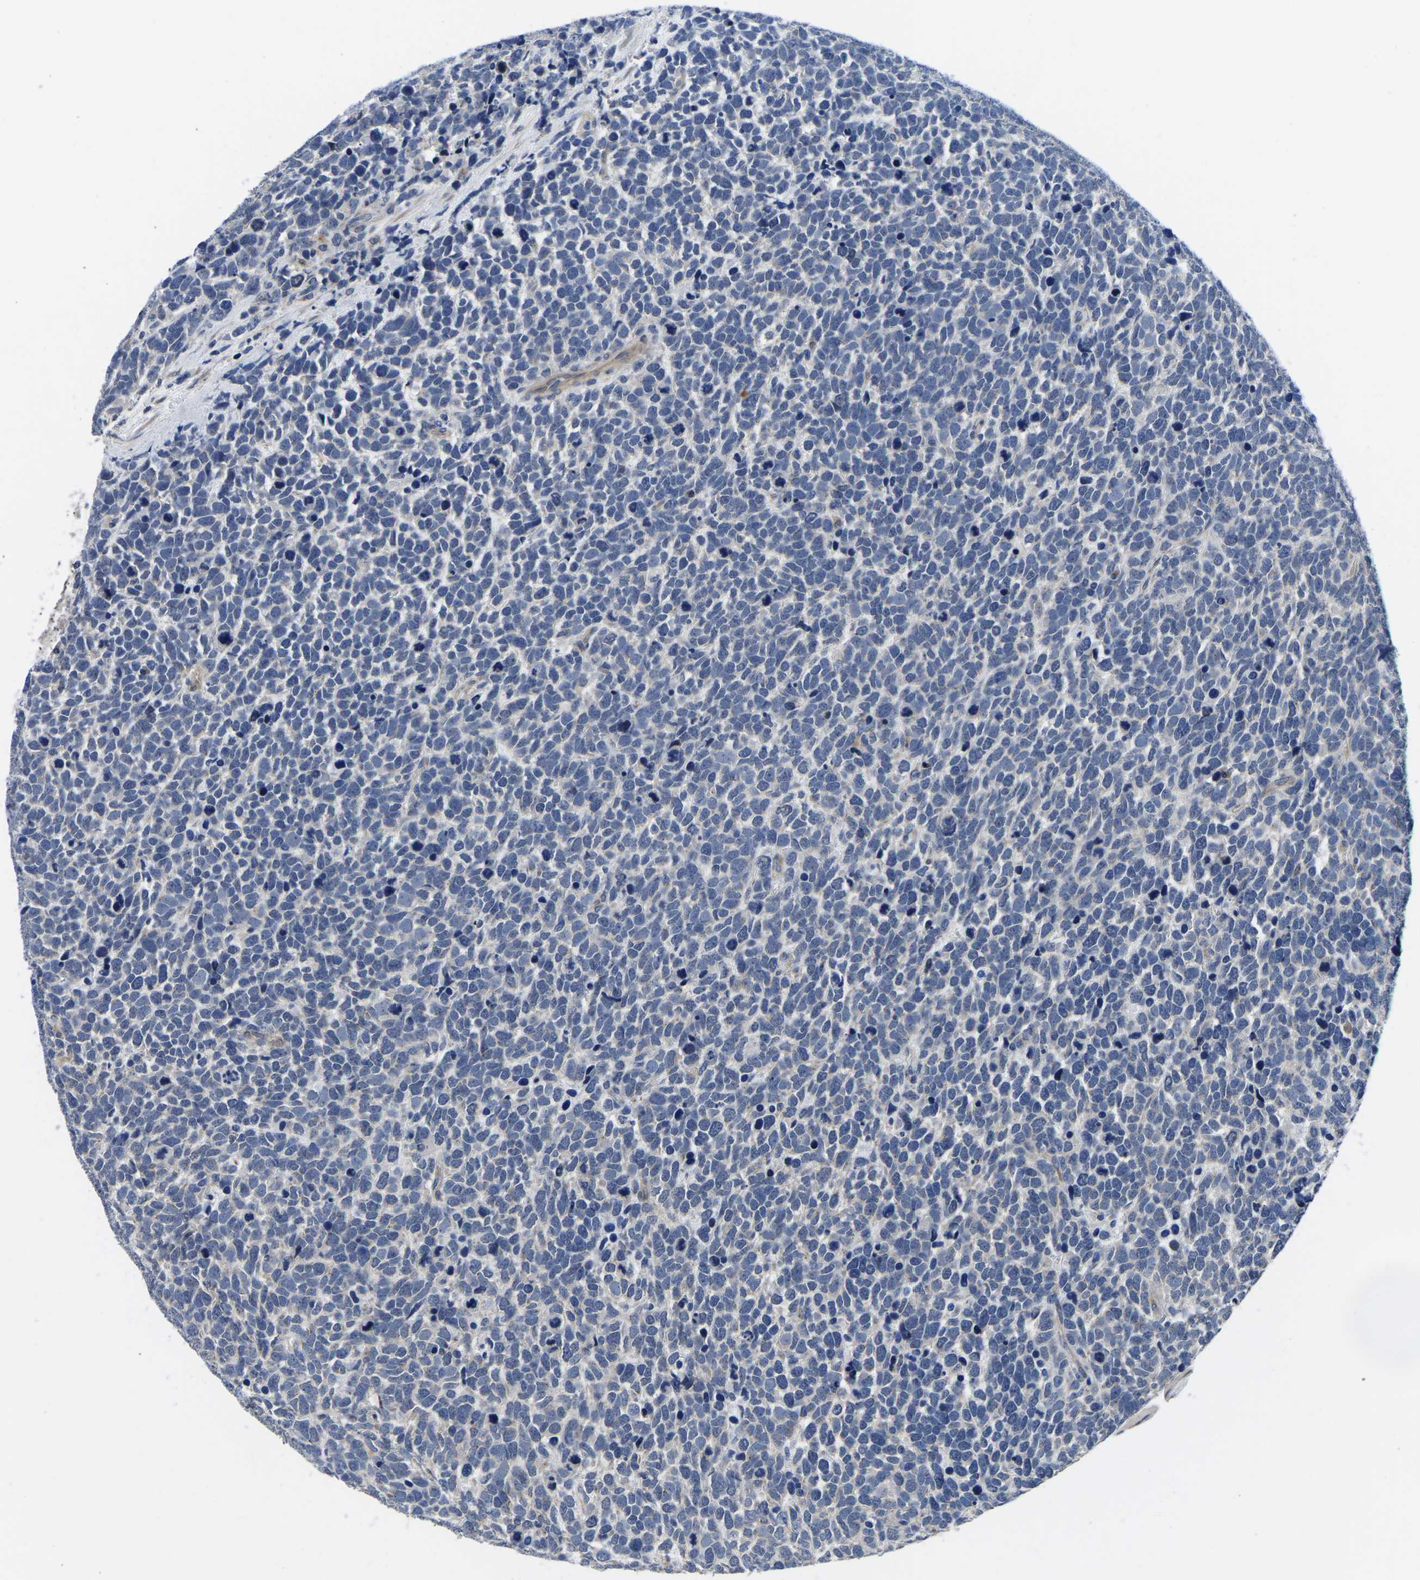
{"staining": {"intensity": "negative", "quantity": "none", "location": "none"}, "tissue": "urothelial cancer", "cell_type": "Tumor cells", "image_type": "cancer", "snomed": [{"axis": "morphology", "description": "Urothelial carcinoma, High grade"}, {"axis": "topography", "description": "Urinary bladder"}], "caption": "IHC micrograph of urothelial cancer stained for a protein (brown), which shows no expression in tumor cells.", "gene": "PDLIM7", "patient": {"sex": "female", "age": 82}}